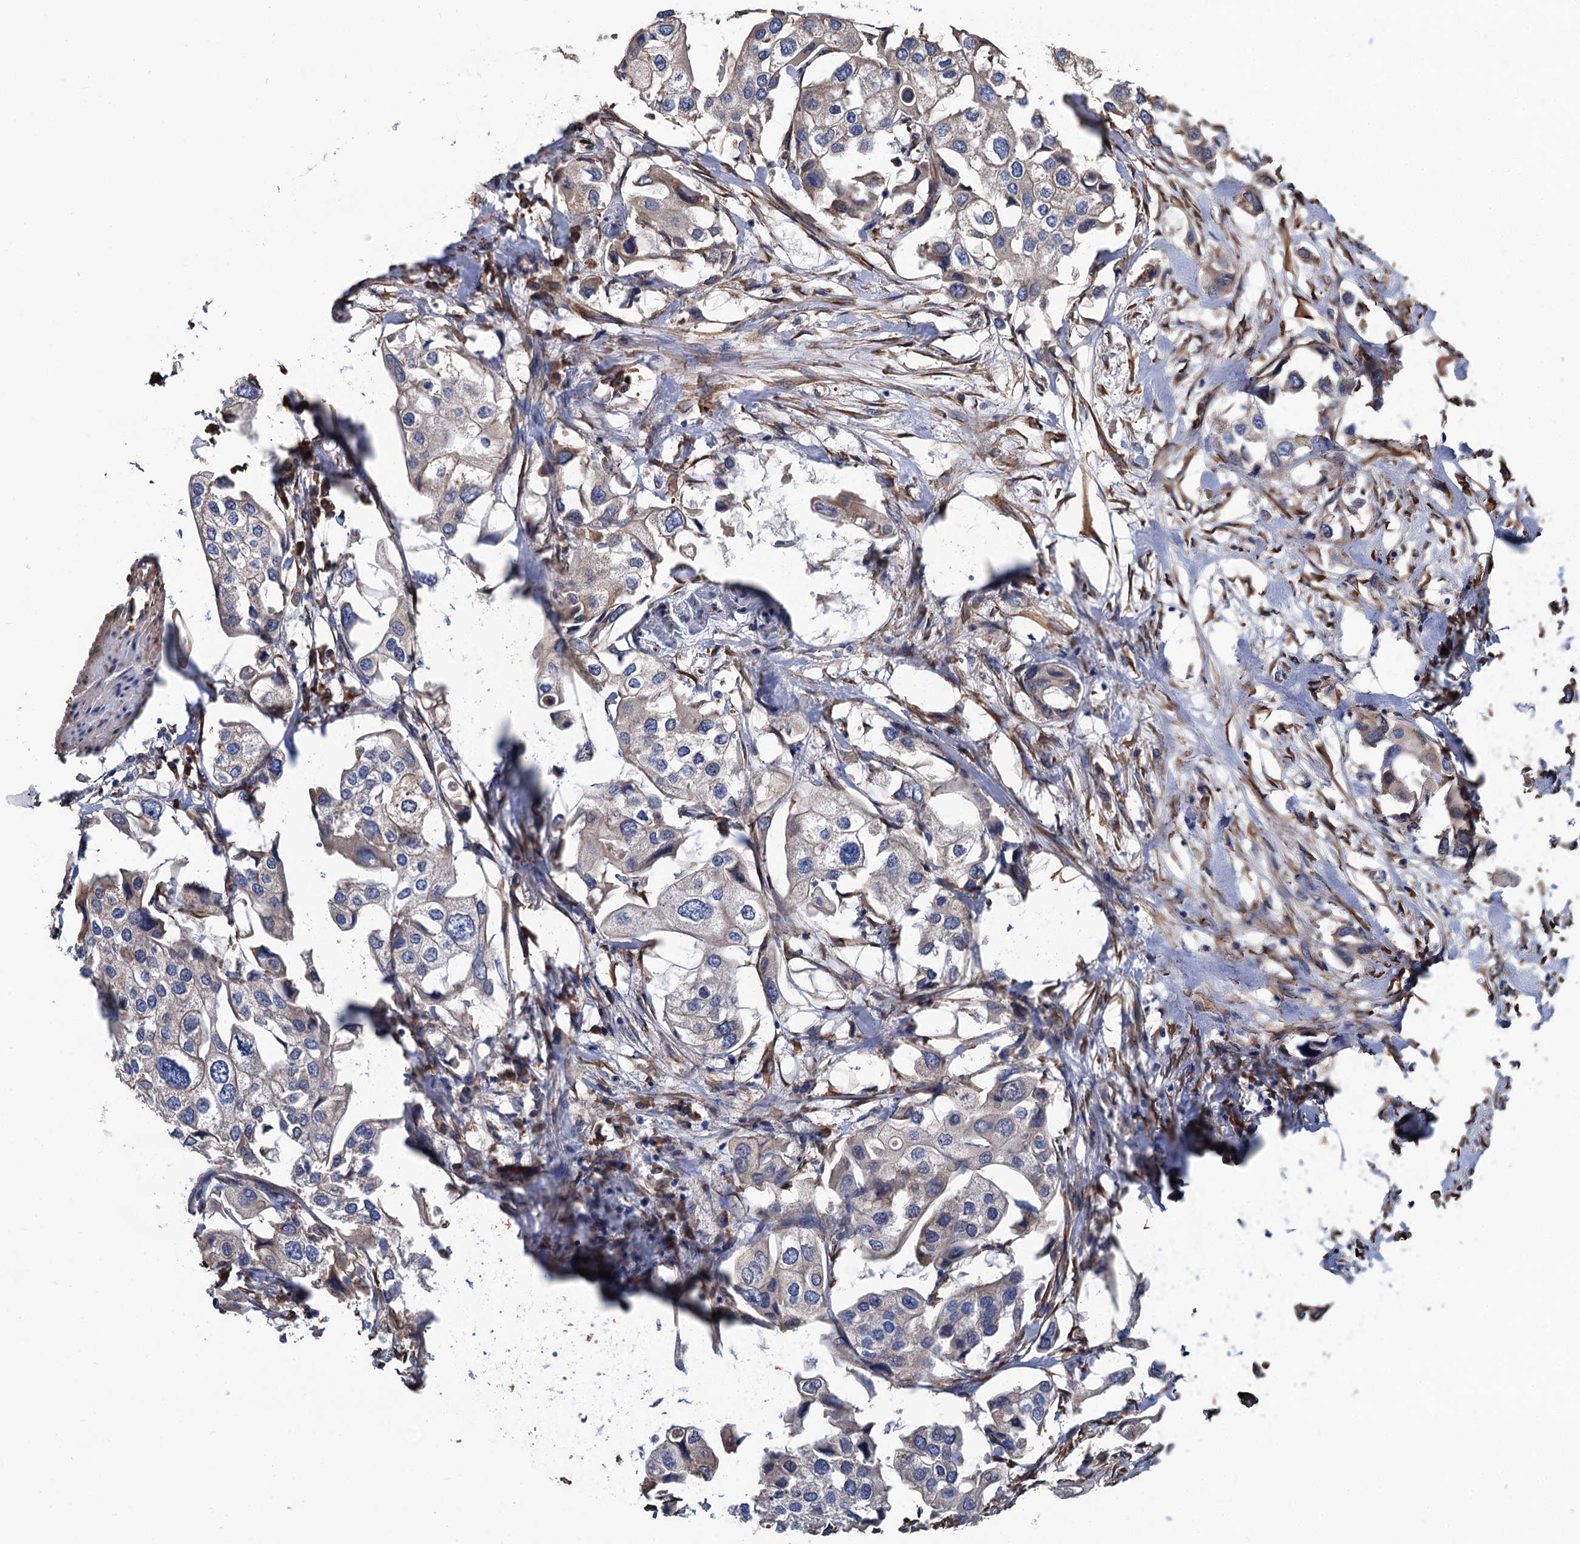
{"staining": {"intensity": "negative", "quantity": "none", "location": "none"}, "tissue": "urothelial cancer", "cell_type": "Tumor cells", "image_type": "cancer", "snomed": [{"axis": "morphology", "description": "Urothelial carcinoma, High grade"}, {"axis": "topography", "description": "Urinary bladder"}], "caption": "IHC micrograph of human high-grade urothelial carcinoma stained for a protein (brown), which demonstrates no positivity in tumor cells.", "gene": "CNNM1", "patient": {"sex": "male", "age": 64}}